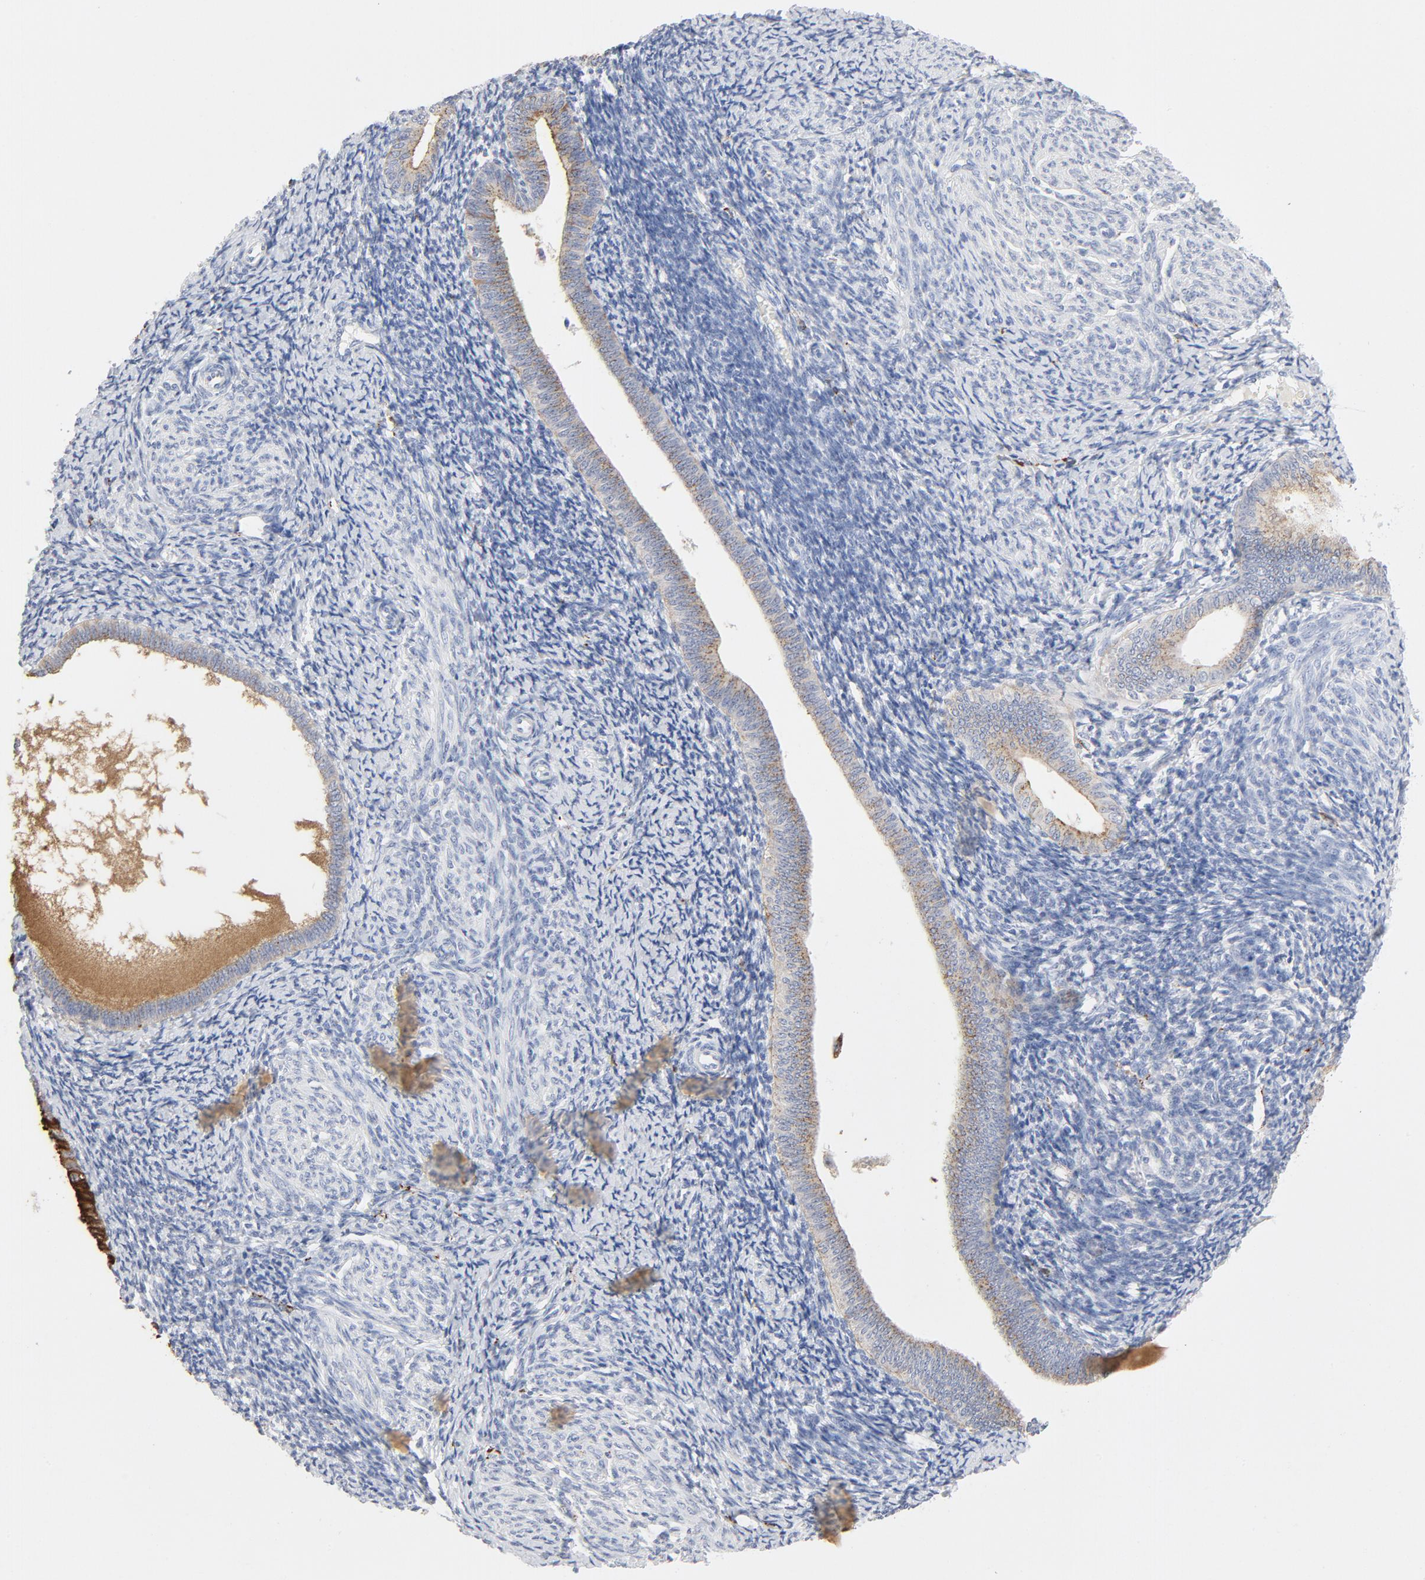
{"staining": {"intensity": "weak", "quantity": "<25%", "location": "cytoplasmic/membranous"}, "tissue": "endometrium", "cell_type": "Cells in endometrial stroma", "image_type": "normal", "snomed": [{"axis": "morphology", "description": "Normal tissue, NOS"}, {"axis": "topography", "description": "Endometrium"}], "caption": "Protein analysis of benign endometrium displays no significant expression in cells in endometrial stroma.", "gene": "MAGEB17", "patient": {"sex": "female", "age": 57}}